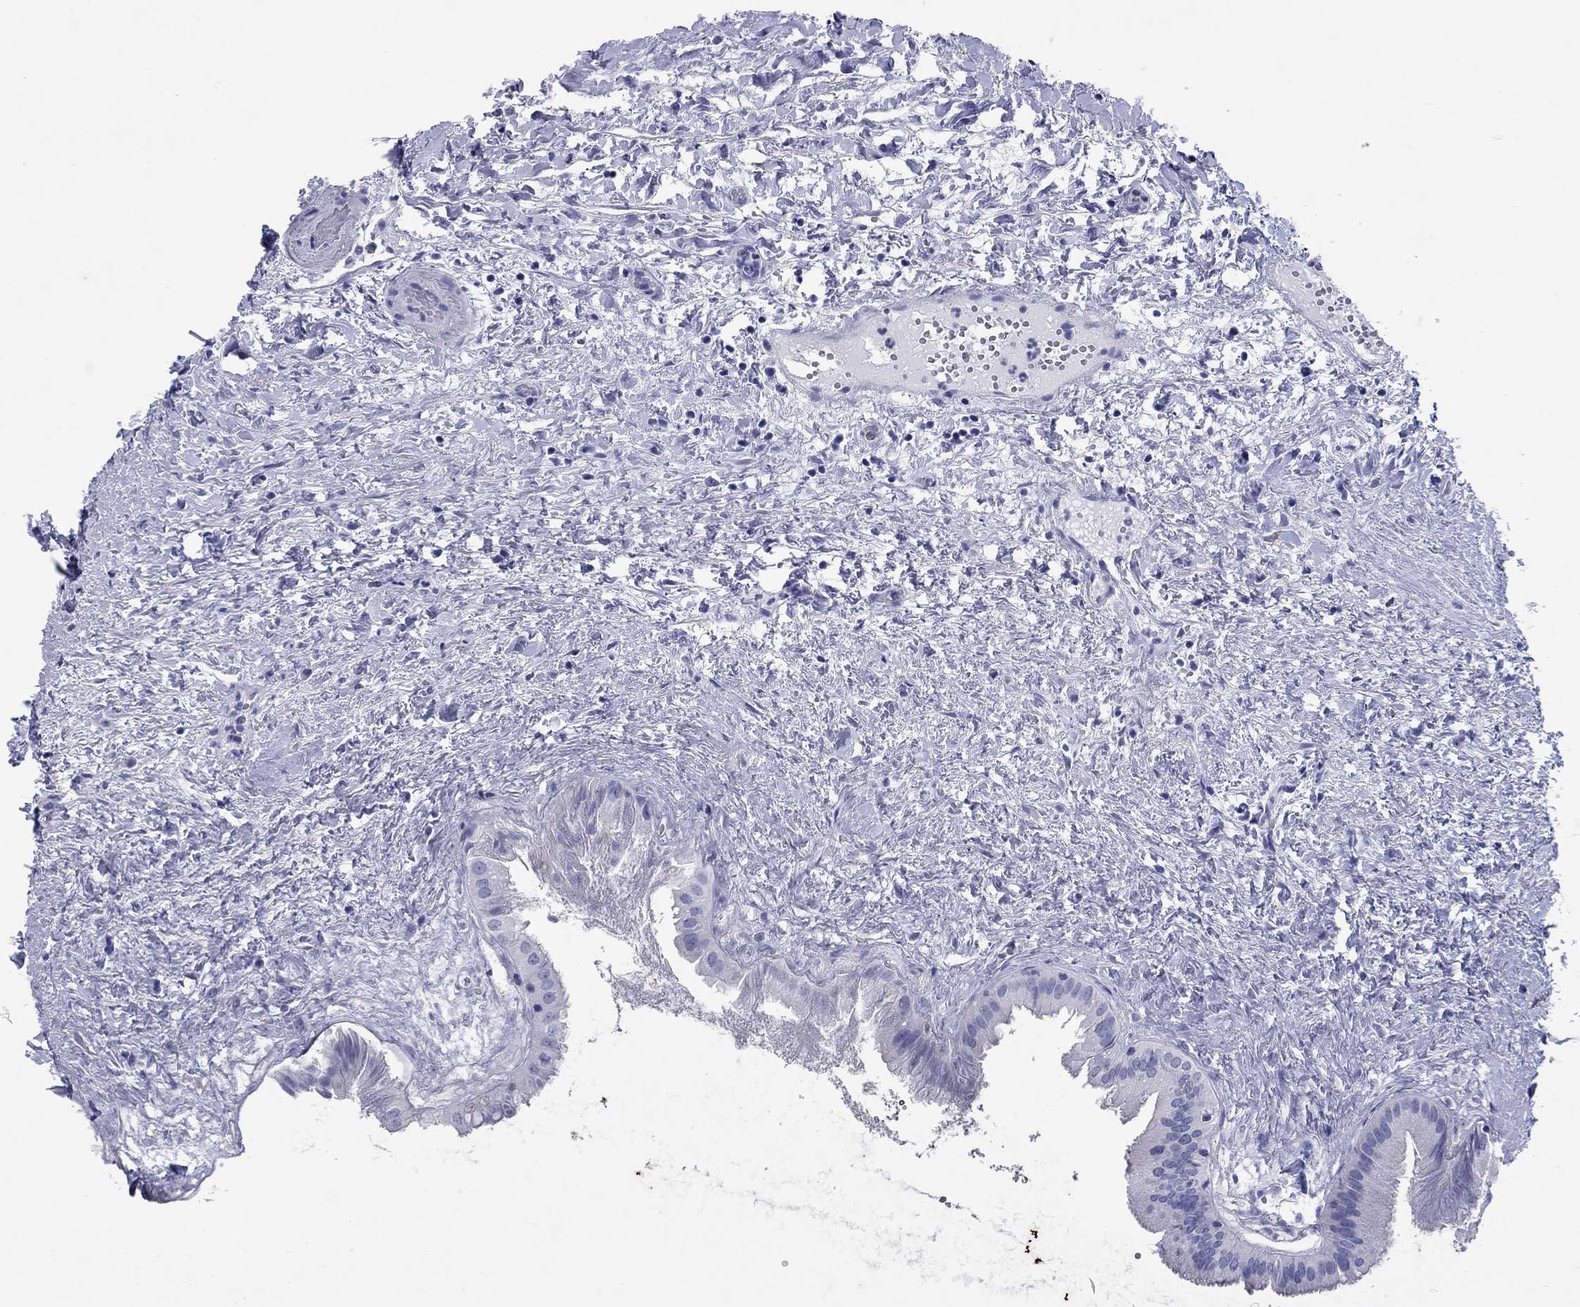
{"staining": {"intensity": "negative", "quantity": "none", "location": "none"}, "tissue": "gallbladder", "cell_type": "Glandular cells", "image_type": "normal", "snomed": [{"axis": "morphology", "description": "Normal tissue, NOS"}, {"axis": "topography", "description": "Gallbladder"}], "caption": "The micrograph demonstrates no staining of glandular cells in unremarkable gallbladder.", "gene": "CCNA1", "patient": {"sex": "male", "age": 70}}